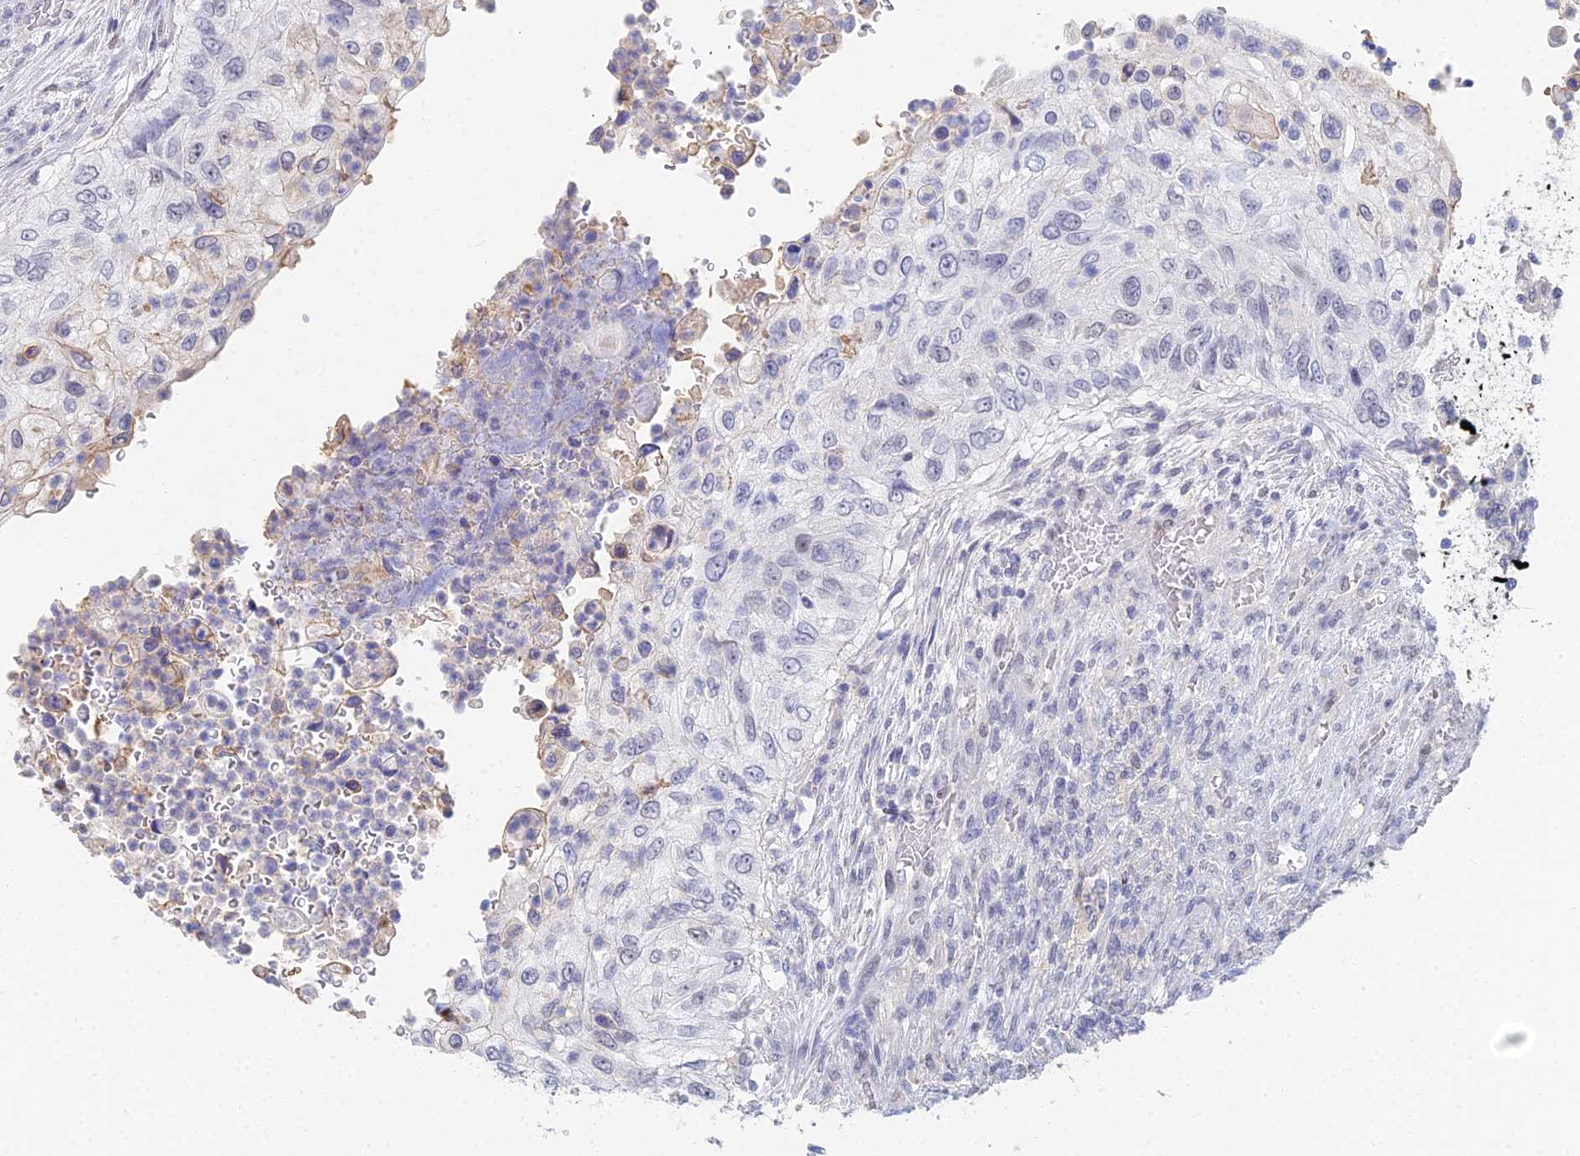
{"staining": {"intensity": "negative", "quantity": "none", "location": "none"}, "tissue": "urothelial cancer", "cell_type": "Tumor cells", "image_type": "cancer", "snomed": [{"axis": "morphology", "description": "Urothelial carcinoma, High grade"}, {"axis": "topography", "description": "Urinary bladder"}], "caption": "IHC histopathology image of neoplastic tissue: human urothelial cancer stained with DAB (3,3'-diaminobenzidine) exhibits no significant protein staining in tumor cells. (DAB immunohistochemistry (IHC), high magnification).", "gene": "MCM2", "patient": {"sex": "female", "age": 60}}